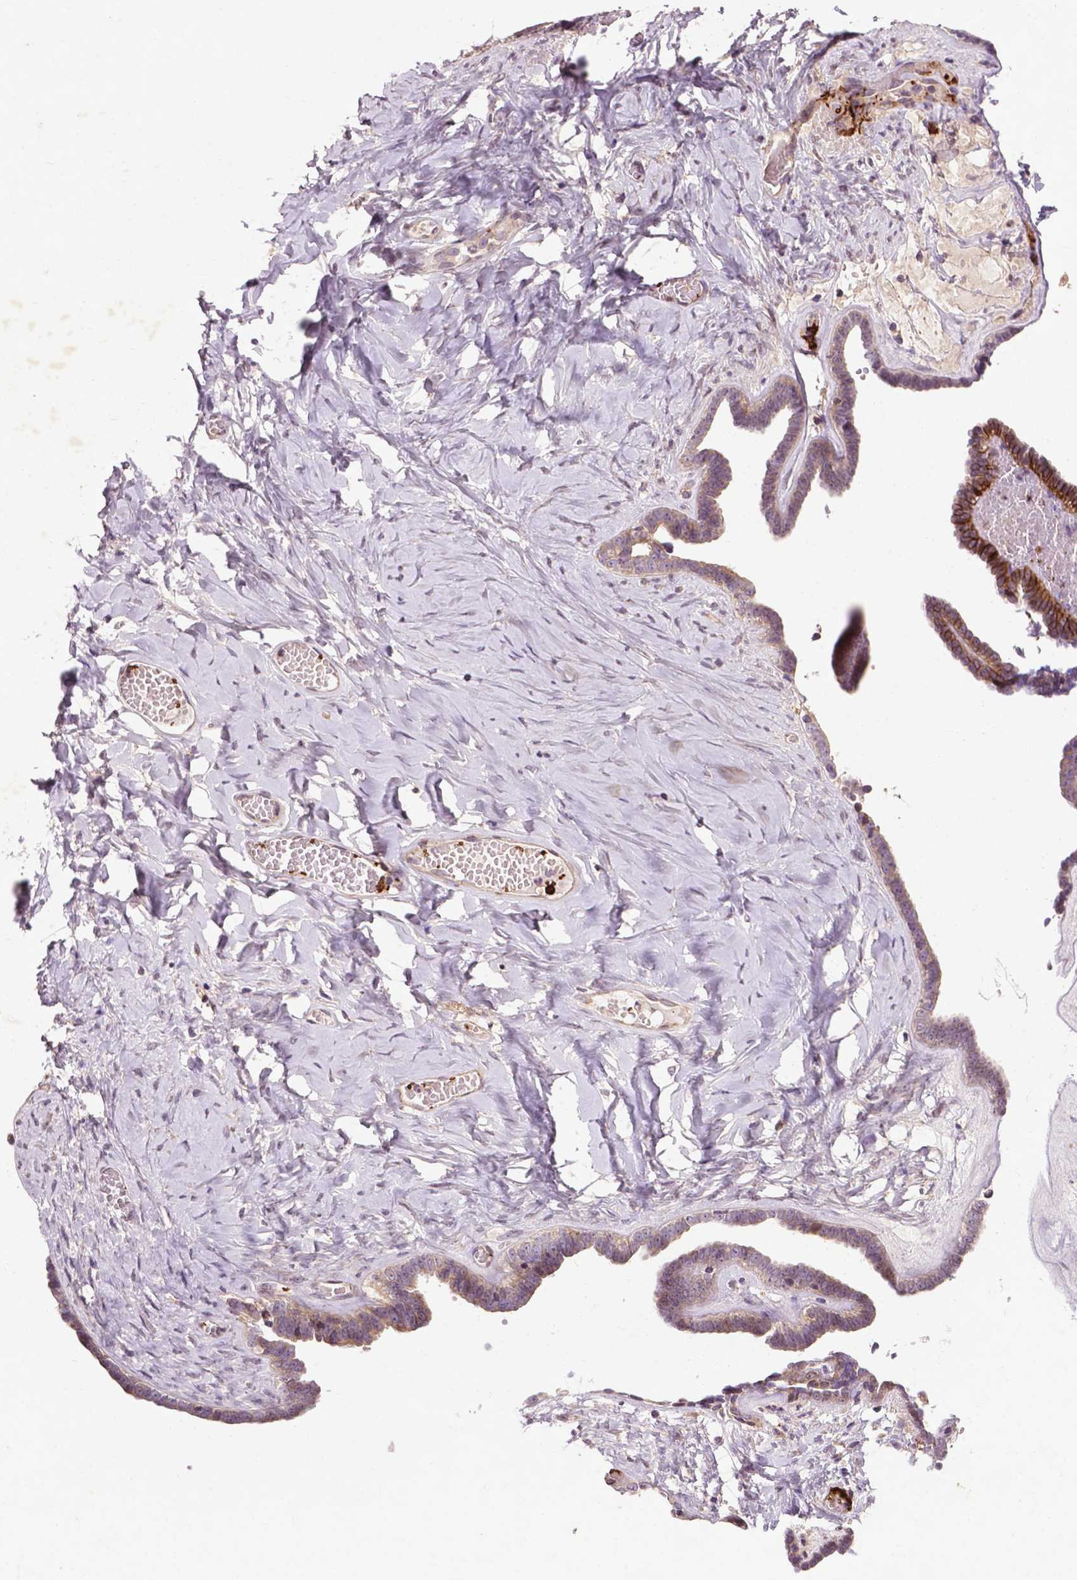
{"staining": {"intensity": "moderate", "quantity": "25%-75%", "location": "cytoplasmic/membranous"}, "tissue": "ovarian cancer", "cell_type": "Tumor cells", "image_type": "cancer", "snomed": [{"axis": "morphology", "description": "Cystadenocarcinoma, serous, NOS"}, {"axis": "topography", "description": "Ovary"}], "caption": "Protein staining displays moderate cytoplasmic/membranous staining in approximately 25%-75% of tumor cells in ovarian serous cystadenocarcinoma.", "gene": "SPNS2", "patient": {"sex": "female", "age": 71}}